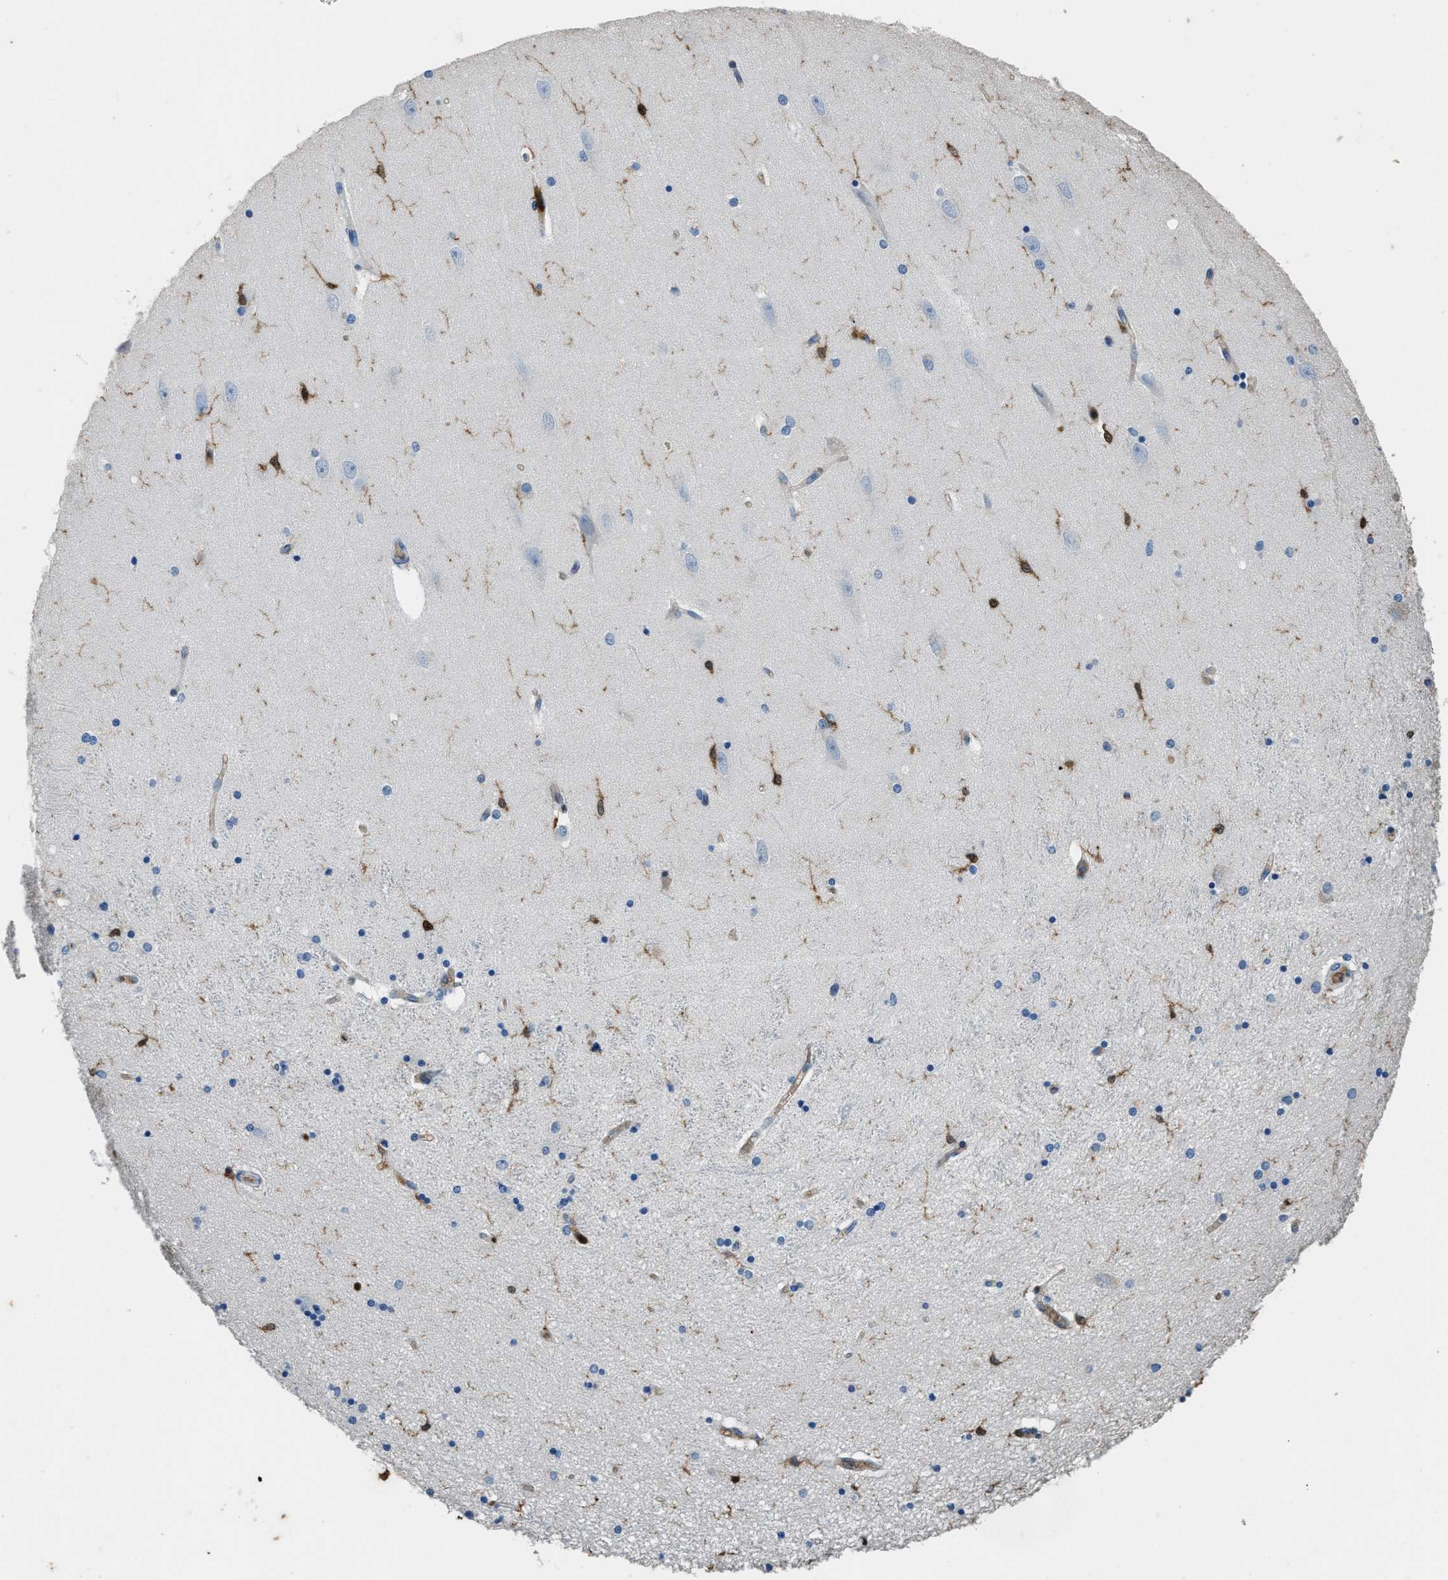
{"staining": {"intensity": "strong", "quantity": "<25%", "location": "nuclear"}, "tissue": "hippocampus", "cell_type": "Glial cells", "image_type": "normal", "snomed": [{"axis": "morphology", "description": "Normal tissue, NOS"}, {"axis": "topography", "description": "Hippocampus"}], "caption": "Brown immunohistochemical staining in unremarkable human hippocampus demonstrates strong nuclear positivity in approximately <25% of glial cells.", "gene": "ARHGDIB", "patient": {"sex": "female", "age": 54}}